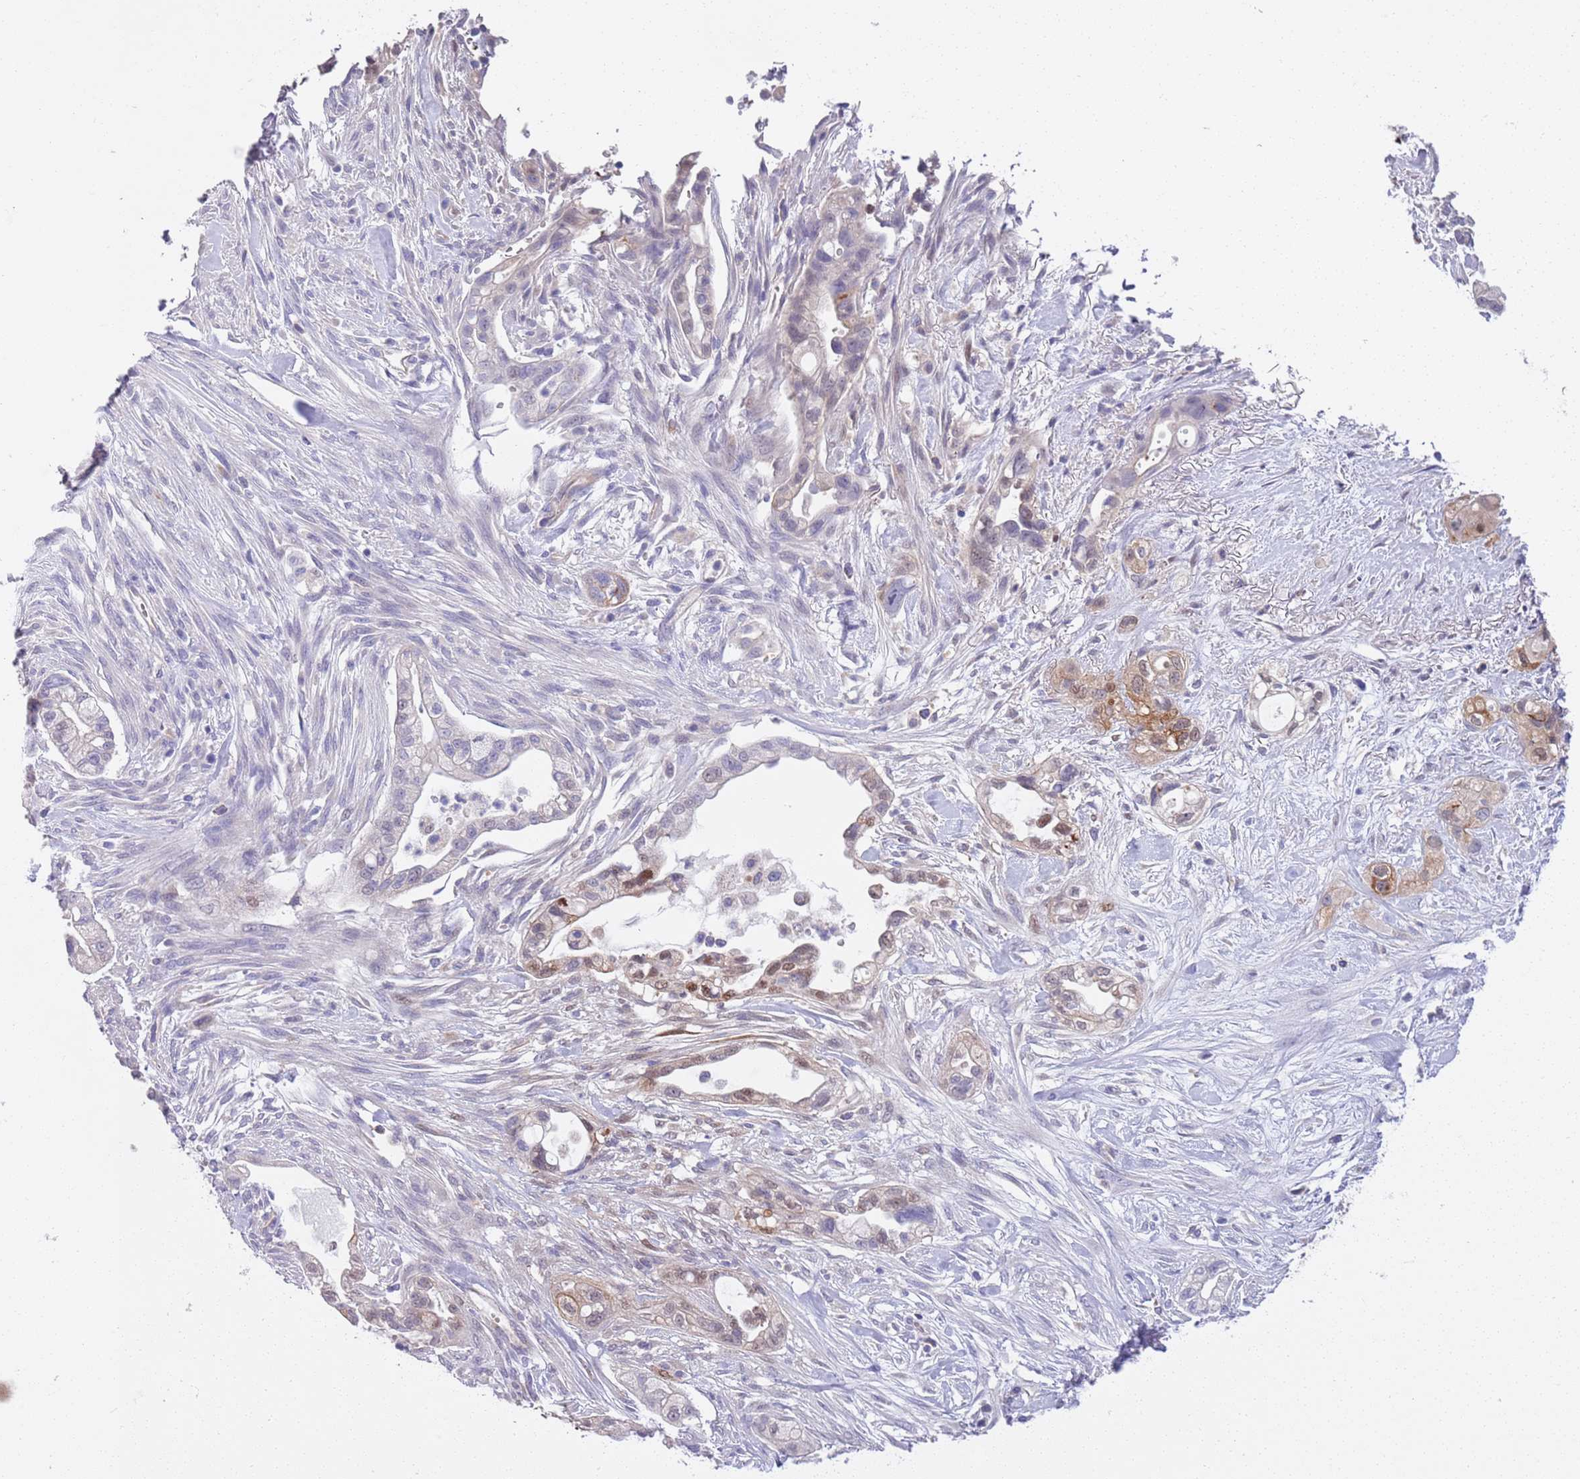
{"staining": {"intensity": "moderate", "quantity": "<25%", "location": "cytoplasmic/membranous,nuclear"}, "tissue": "pancreatic cancer", "cell_type": "Tumor cells", "image_type": "cancer", "snomed": [{"axis": "morphology", "description": "Adenocarcinoma, NOS"}, {"axis": "topography", "description": "Pancreas"}], "caption": "High-power microscopy captured an immunohistochemistry (IHC) micrograph of pancreatic cancer (adenocarcinoma), revealing moderate cytoplasmic/membranous and nuclear staining in approximately <25% of tumor cells. Immunohistochemistry (ihc) stains the protein in brown and the nuclei are stained blue.", "gene": "BRMS1L", "patient": {"sex": "male", "age": 44}}